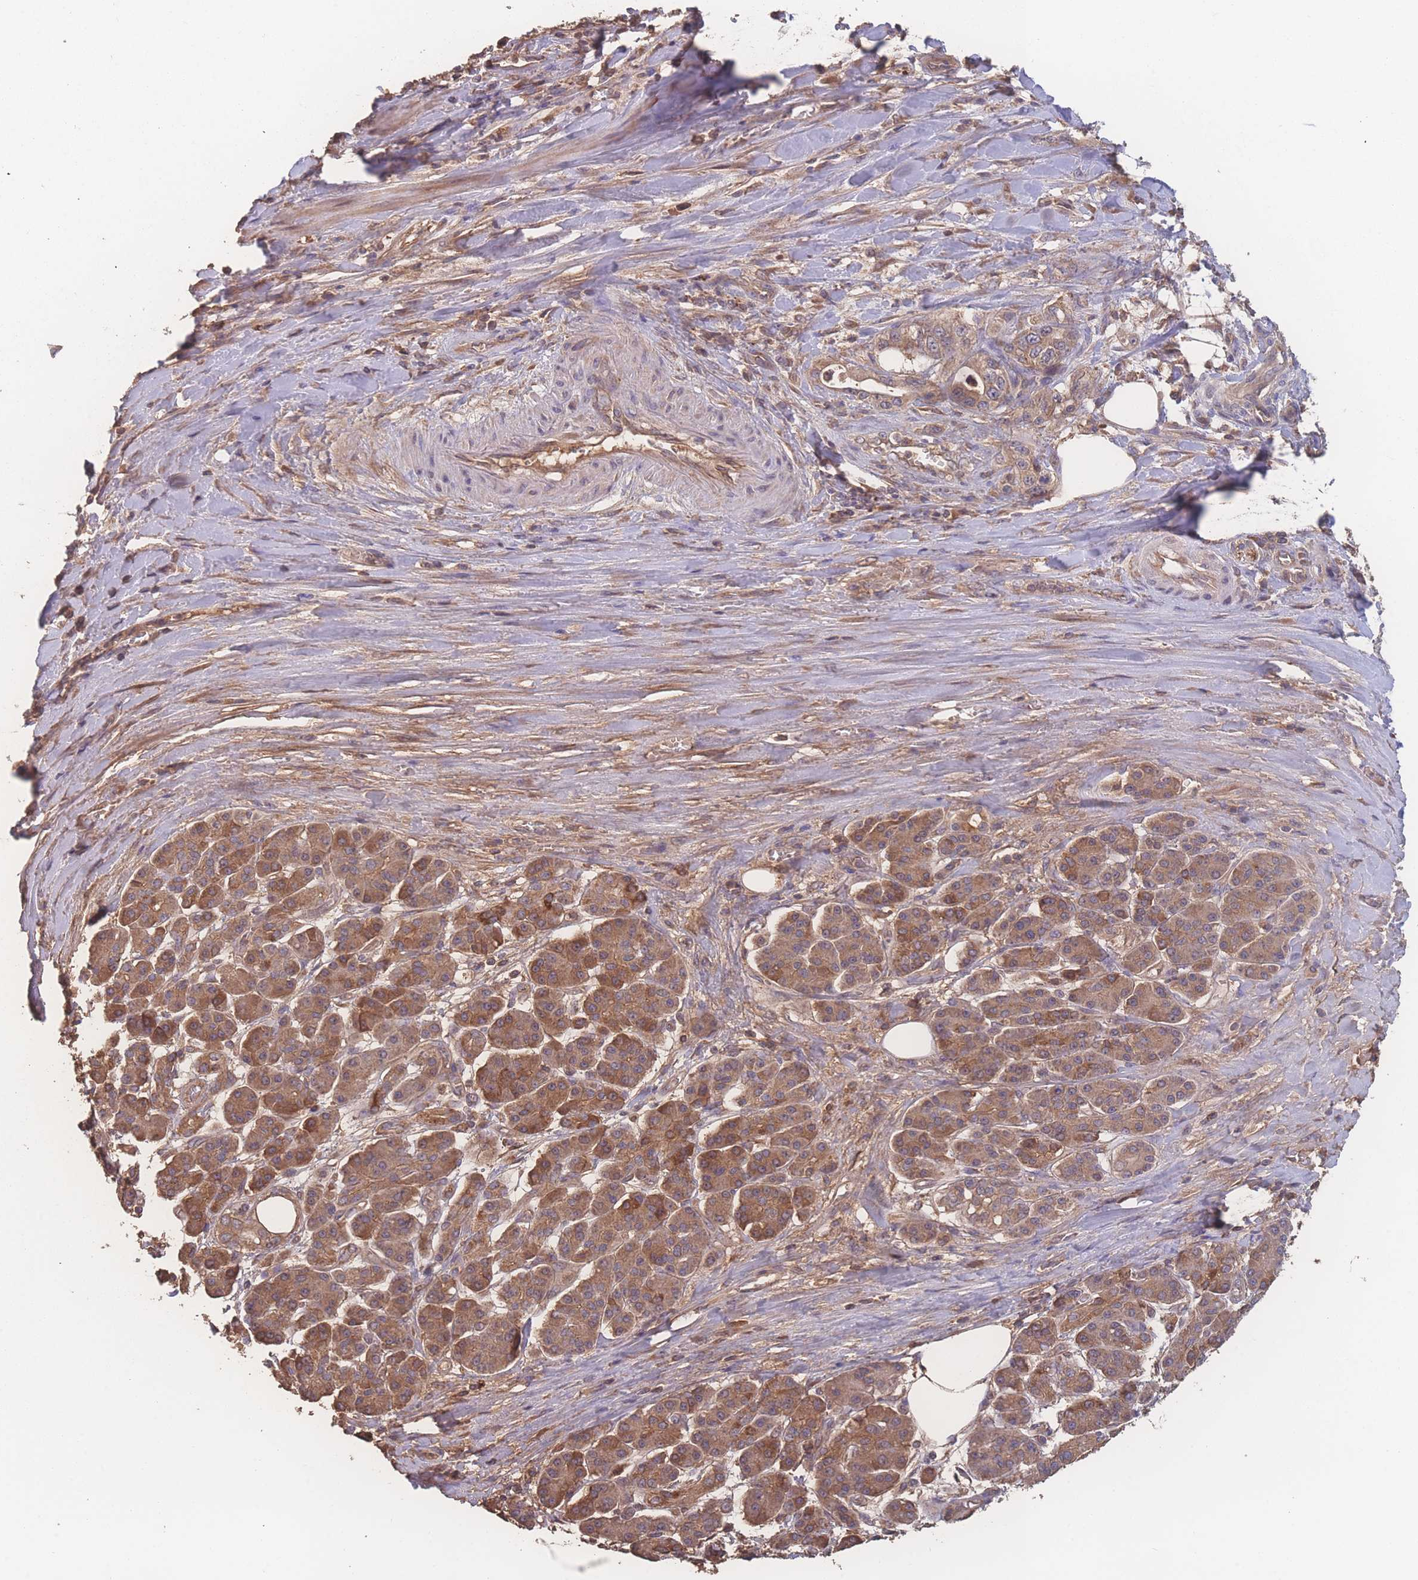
{"staining": {"intensity": "moderate", "quantity": ">75%", "location": "cytoplasmic/membranous"}, "tissue": "pancreatic cancer", "cell_type": "Tumor cells", "image_type": "cancer", "snomed": [{"axis": "morphology", "description": "Adenocarcinoma, NOS"}, {"axis": "topography", "description": "Pancreas"}], "caption": "Immunohistochemistry (IHC) histopathology image of neoplastic tissue: adenocarcinoma (pancreatic) stained using IHC exhibits medium levels of moderate protein expression localized specifically in the cytoplasmic/membranous of tumor cells, appearing as a cytoplasmic/membranous brown color.", "gene": "ATXN10", "patient": {"sex": "female", "age": 61}}